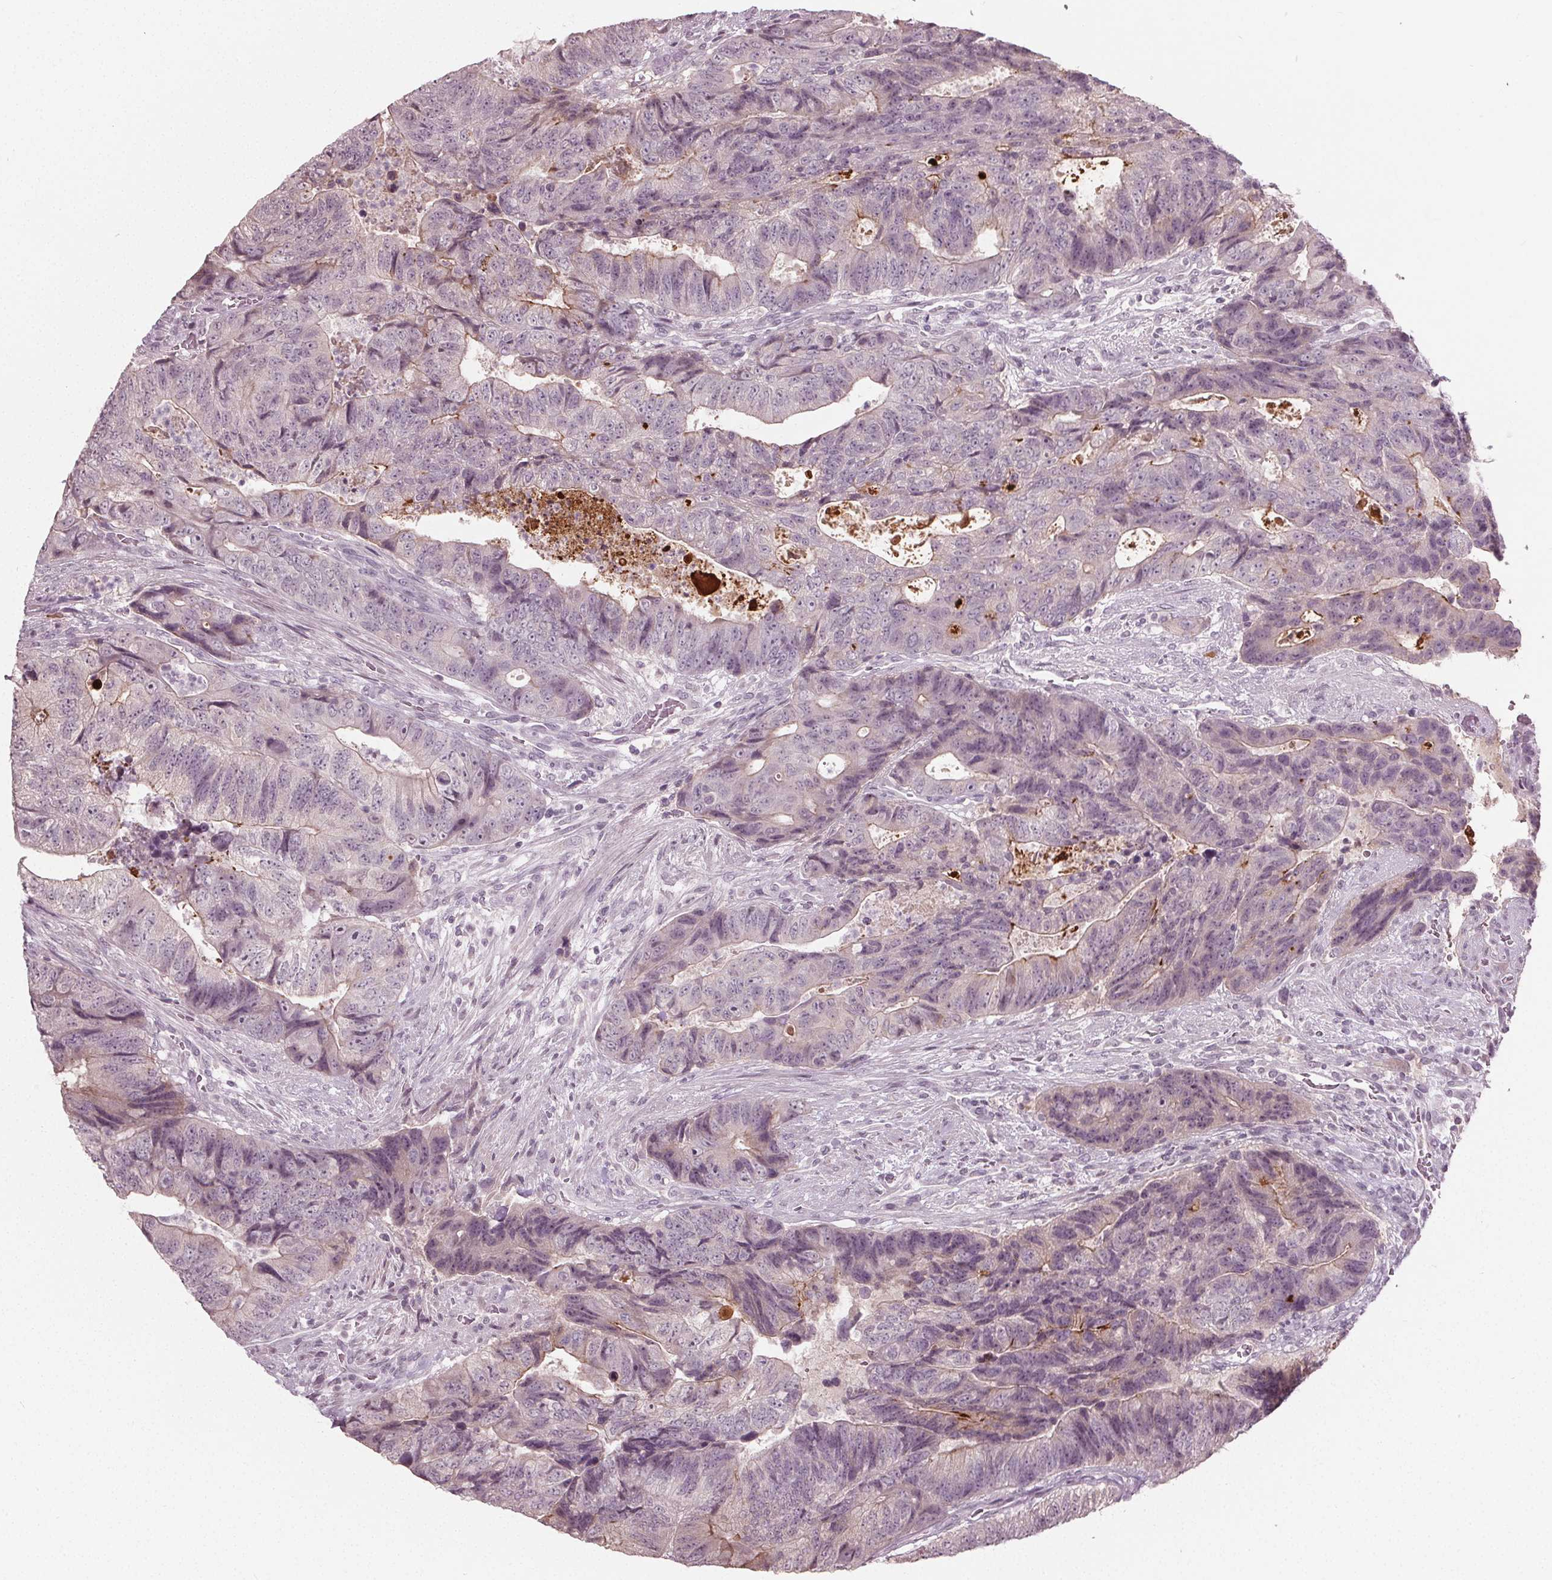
{"staining": {"intensity": "negative", "quantity": "none", "location": "none"}, "tissue": "colorectal cancer", "cell_type": "Tumor cells", "image_type": "cancer", "snomed": [{"axis": "morphology", "description": "Normal tissue, NOS"}, {"axis": "morphology", "description": "Adenocarcinoma, NOS"}, {"axis": "topography", "description": "Colon"}], "caption": "This is an immunohistochemistry photomicrograph of human adenocarcinoma (colorectal). There is no positivity in tumor cells.", "gene": "CXCL16", "patient": {"sex": "female", "age": 48}}